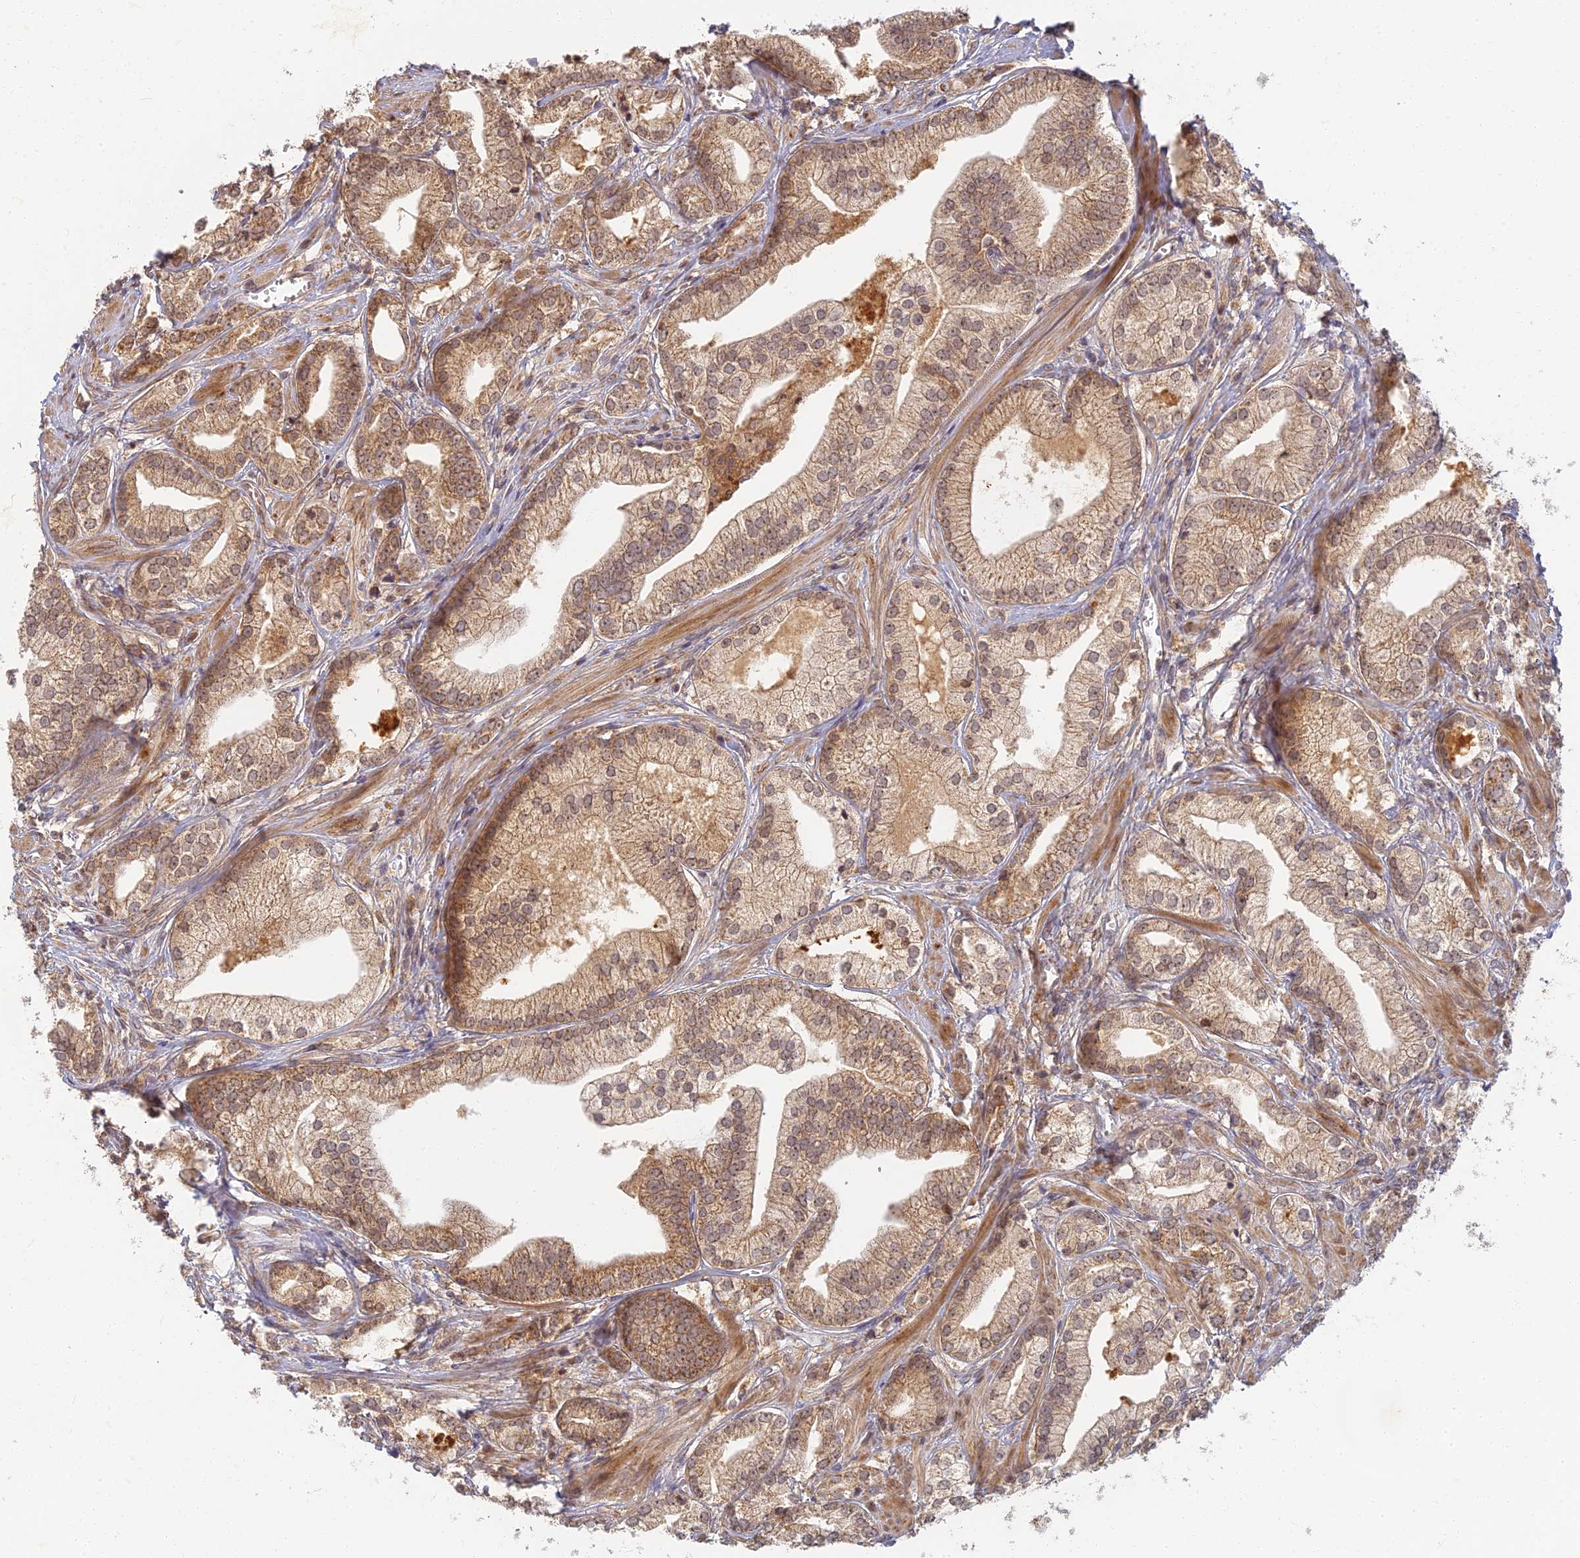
{"staining": {"intensity": "moderate", "quantity": ">75%", "location": "cytoplasmic/membranous"}, "tissue": "prostate cancer", "cell_type": "Tumor cells", "image_type": "cancer", "snomed": [{"axis": "morphology", "description": "Adenocarcinoma, High grade"}, {"axis": "topography", "description": "Prostate"}], "caption": "Prostate adenocarcinoma (high-grade) was stained to show a protein in brown. There is medium levels of moderate cytoplasmic/membranous expression in about >75% of tumor cells.", "gene": "RGL3", "patient": {"sex": "male", "age": 50}}